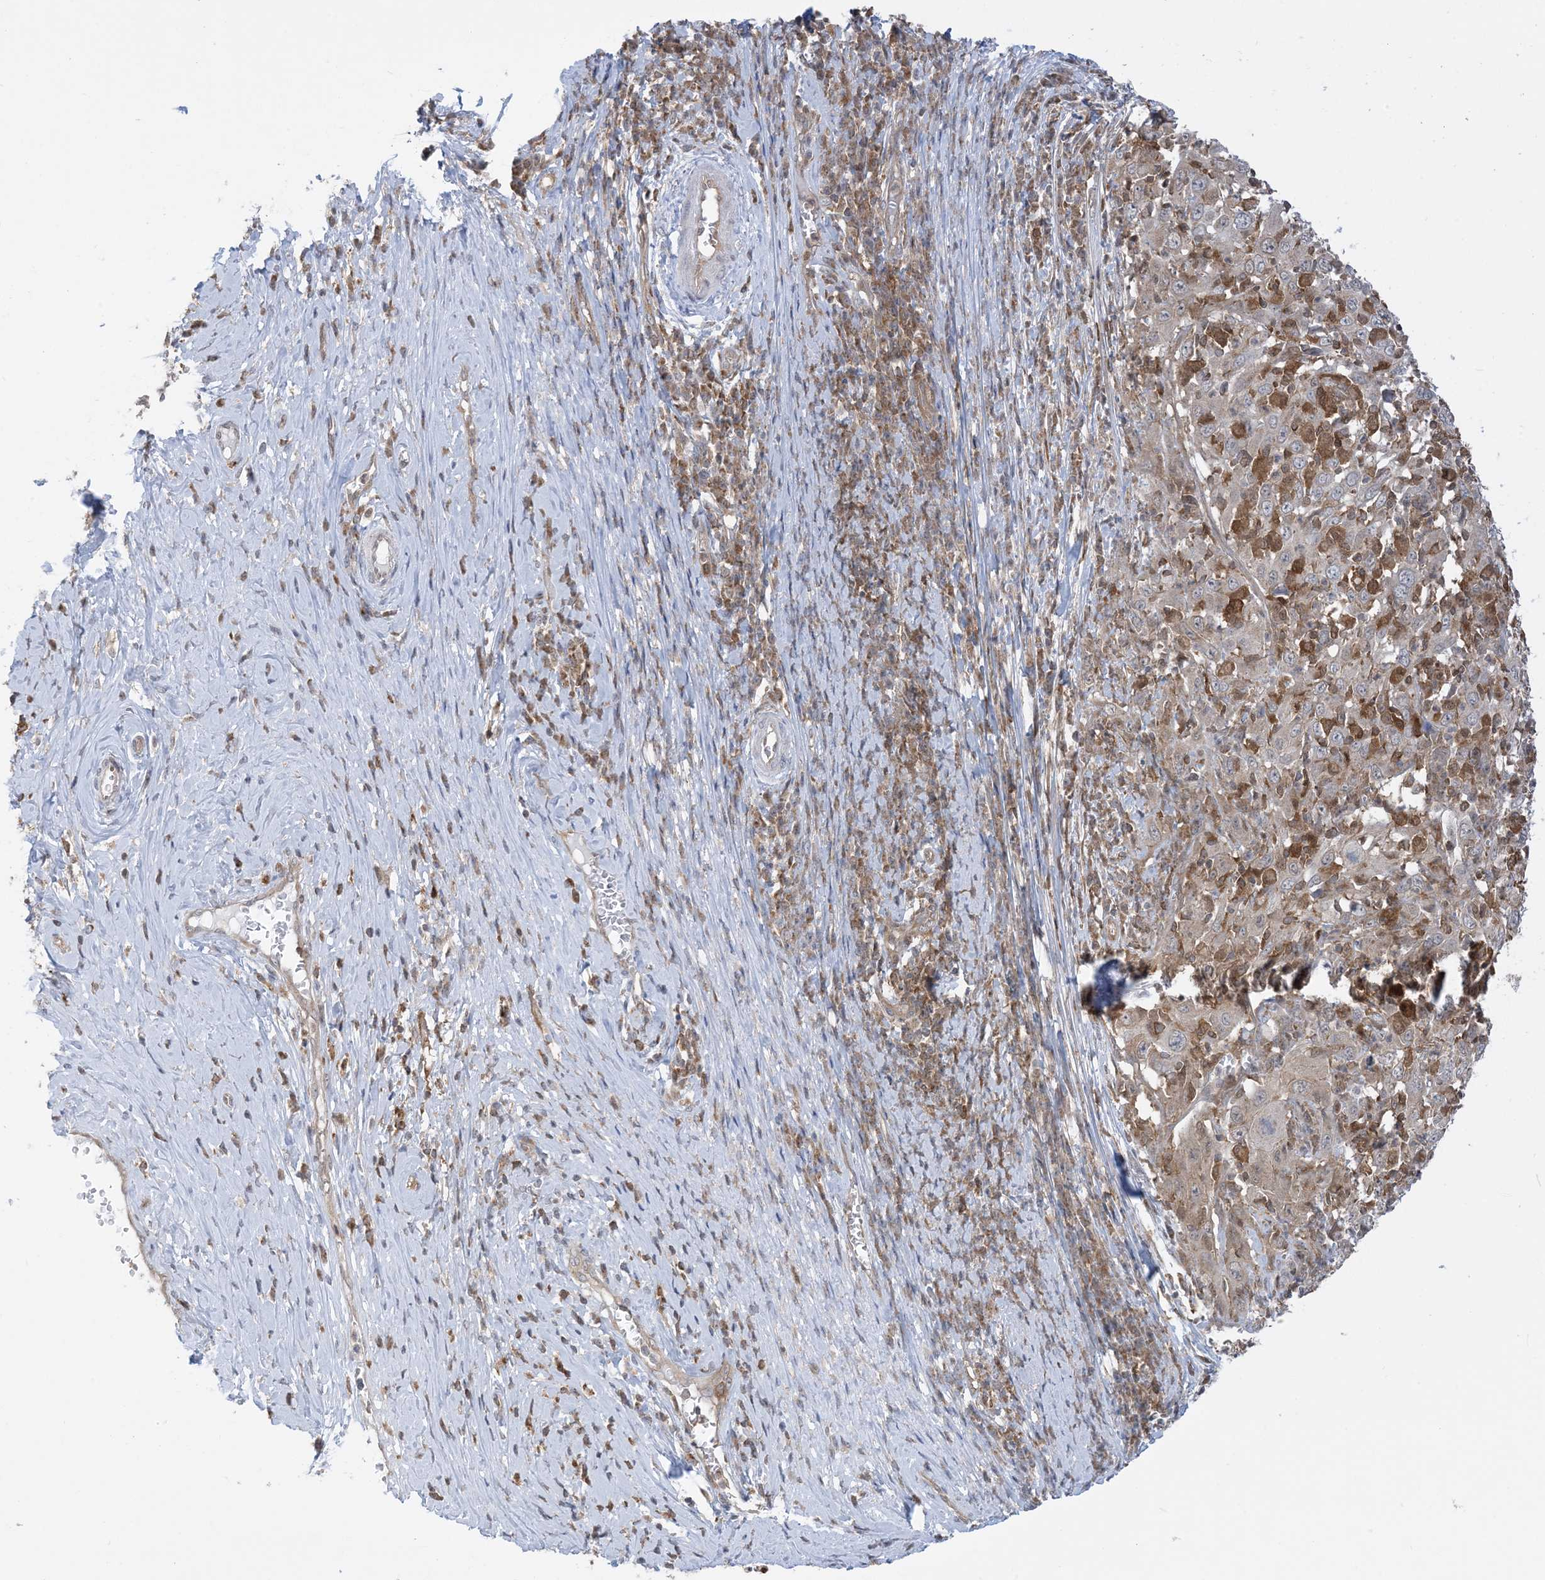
{"staining": {"intensity": "weak", "quantity": "25%-75%", "location": "cytoplasmic/membranous"}, "tissue": "cervical cancer", "cell_type": "Tumor cells", "image_type": "cancer", "snomed": [{"axis": "morphology", "description": "Squamous cell carcinoma, NOS"}, {"axis": "topography", "description": "Cervix"}], "caption": "Protein staining by IHC reveals weak cytoplasmic/membranous expression in approximately 25%-75% of tumor cells in squamous cell carcinoma (cervical).", "gene": "CASP4", "patient": {"sex": "female", "age": 46}}